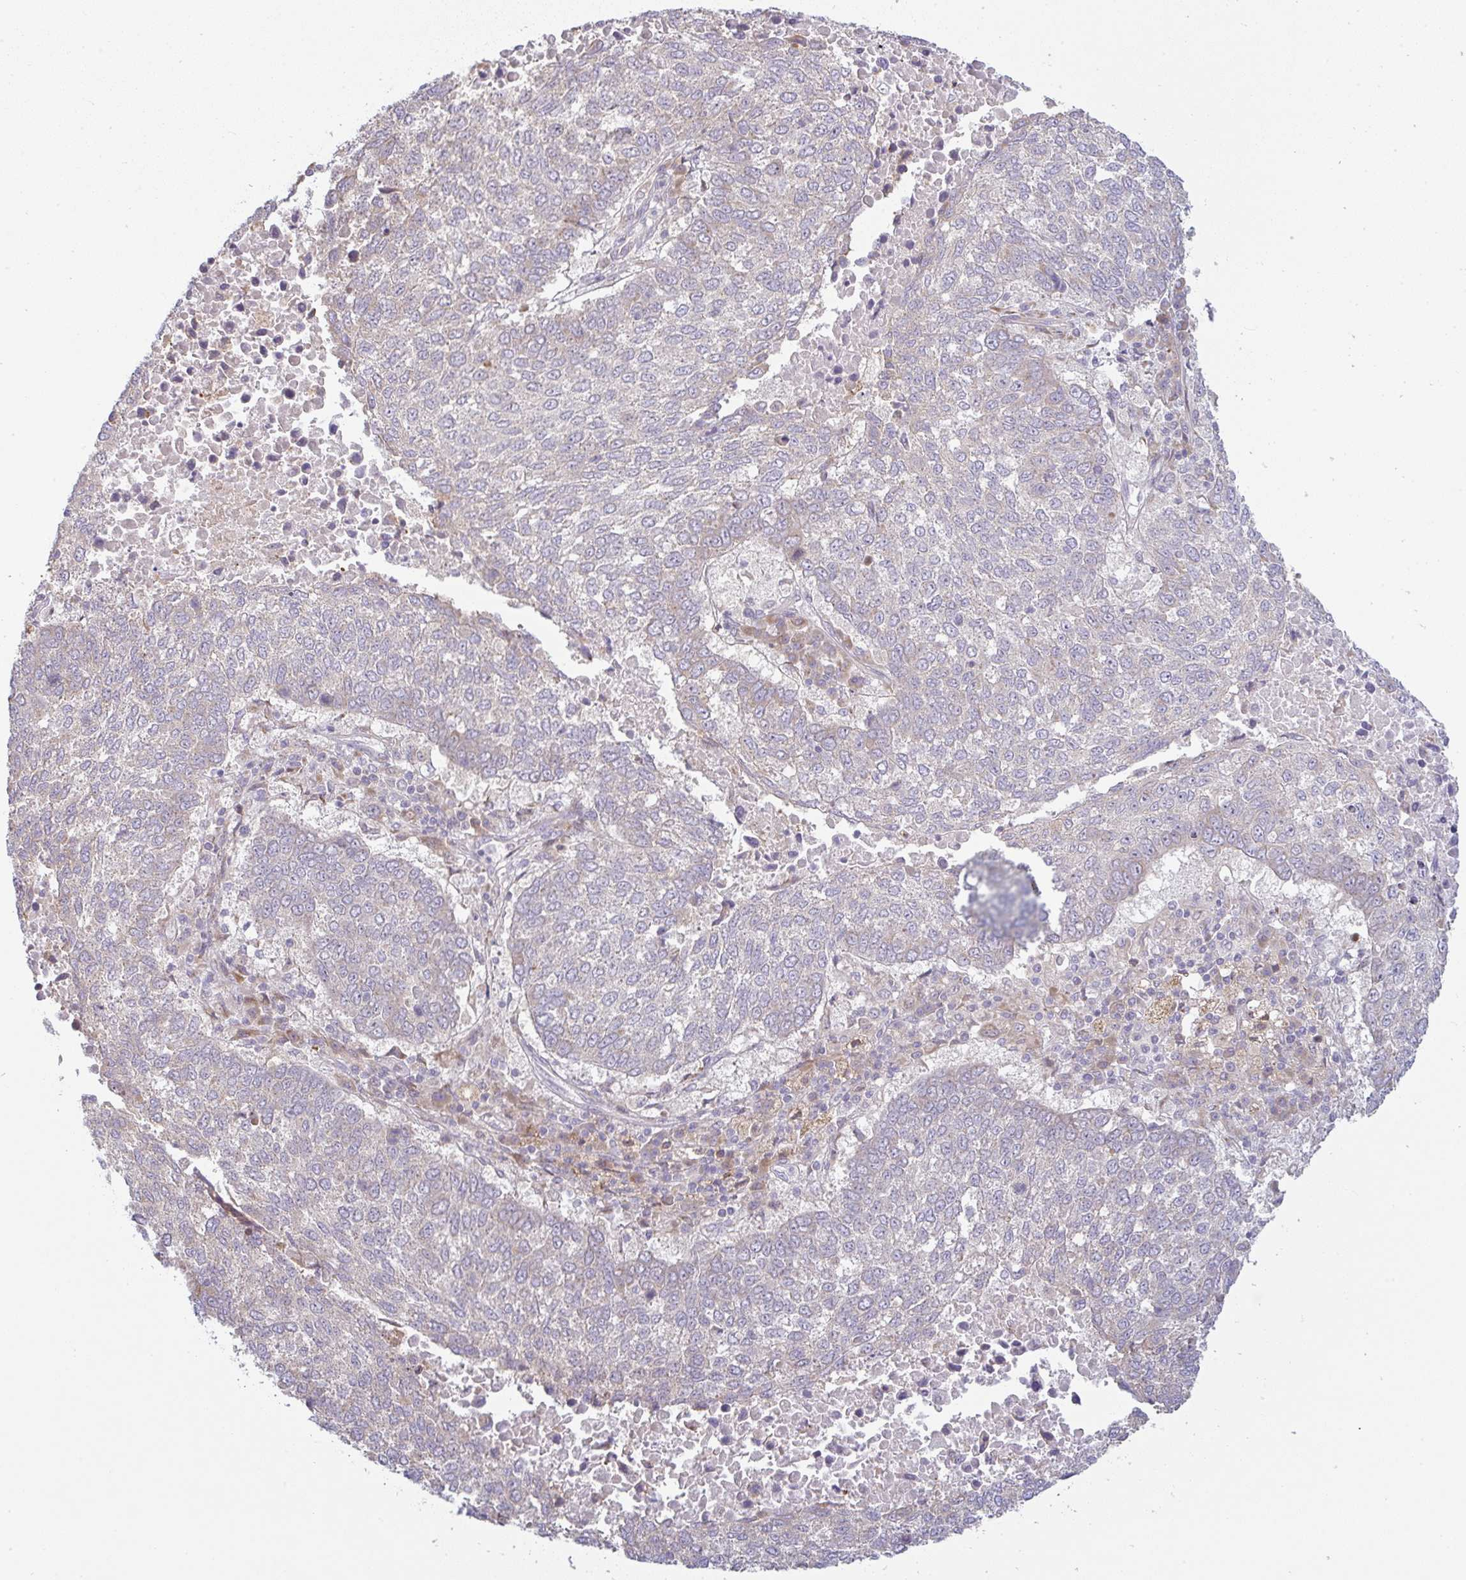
{"staining": {"intensity": "weak", "quantity": "<25%", "location": "cytoplasmic/membranous"}, "tissue": "lung cancer", "cell_type": "Tumor cells", "image_type": "cancer", "snomed": [{"axis": "morphology", "description": "Squamous cell carcinoma, NOS"}, {"axis": "topography", "description": "Lung"}], "caption": "A high-resolution image shows IHC staining of lung cancer, which exhibits no significant positivity in tumor cells. (Brightfield microscopy of DAB (3,3'-diaminobenzidine) immunohistochemistry at high magnification).", "gene": "MOB1A", "patient": {"sex": "male", "age": 73}}